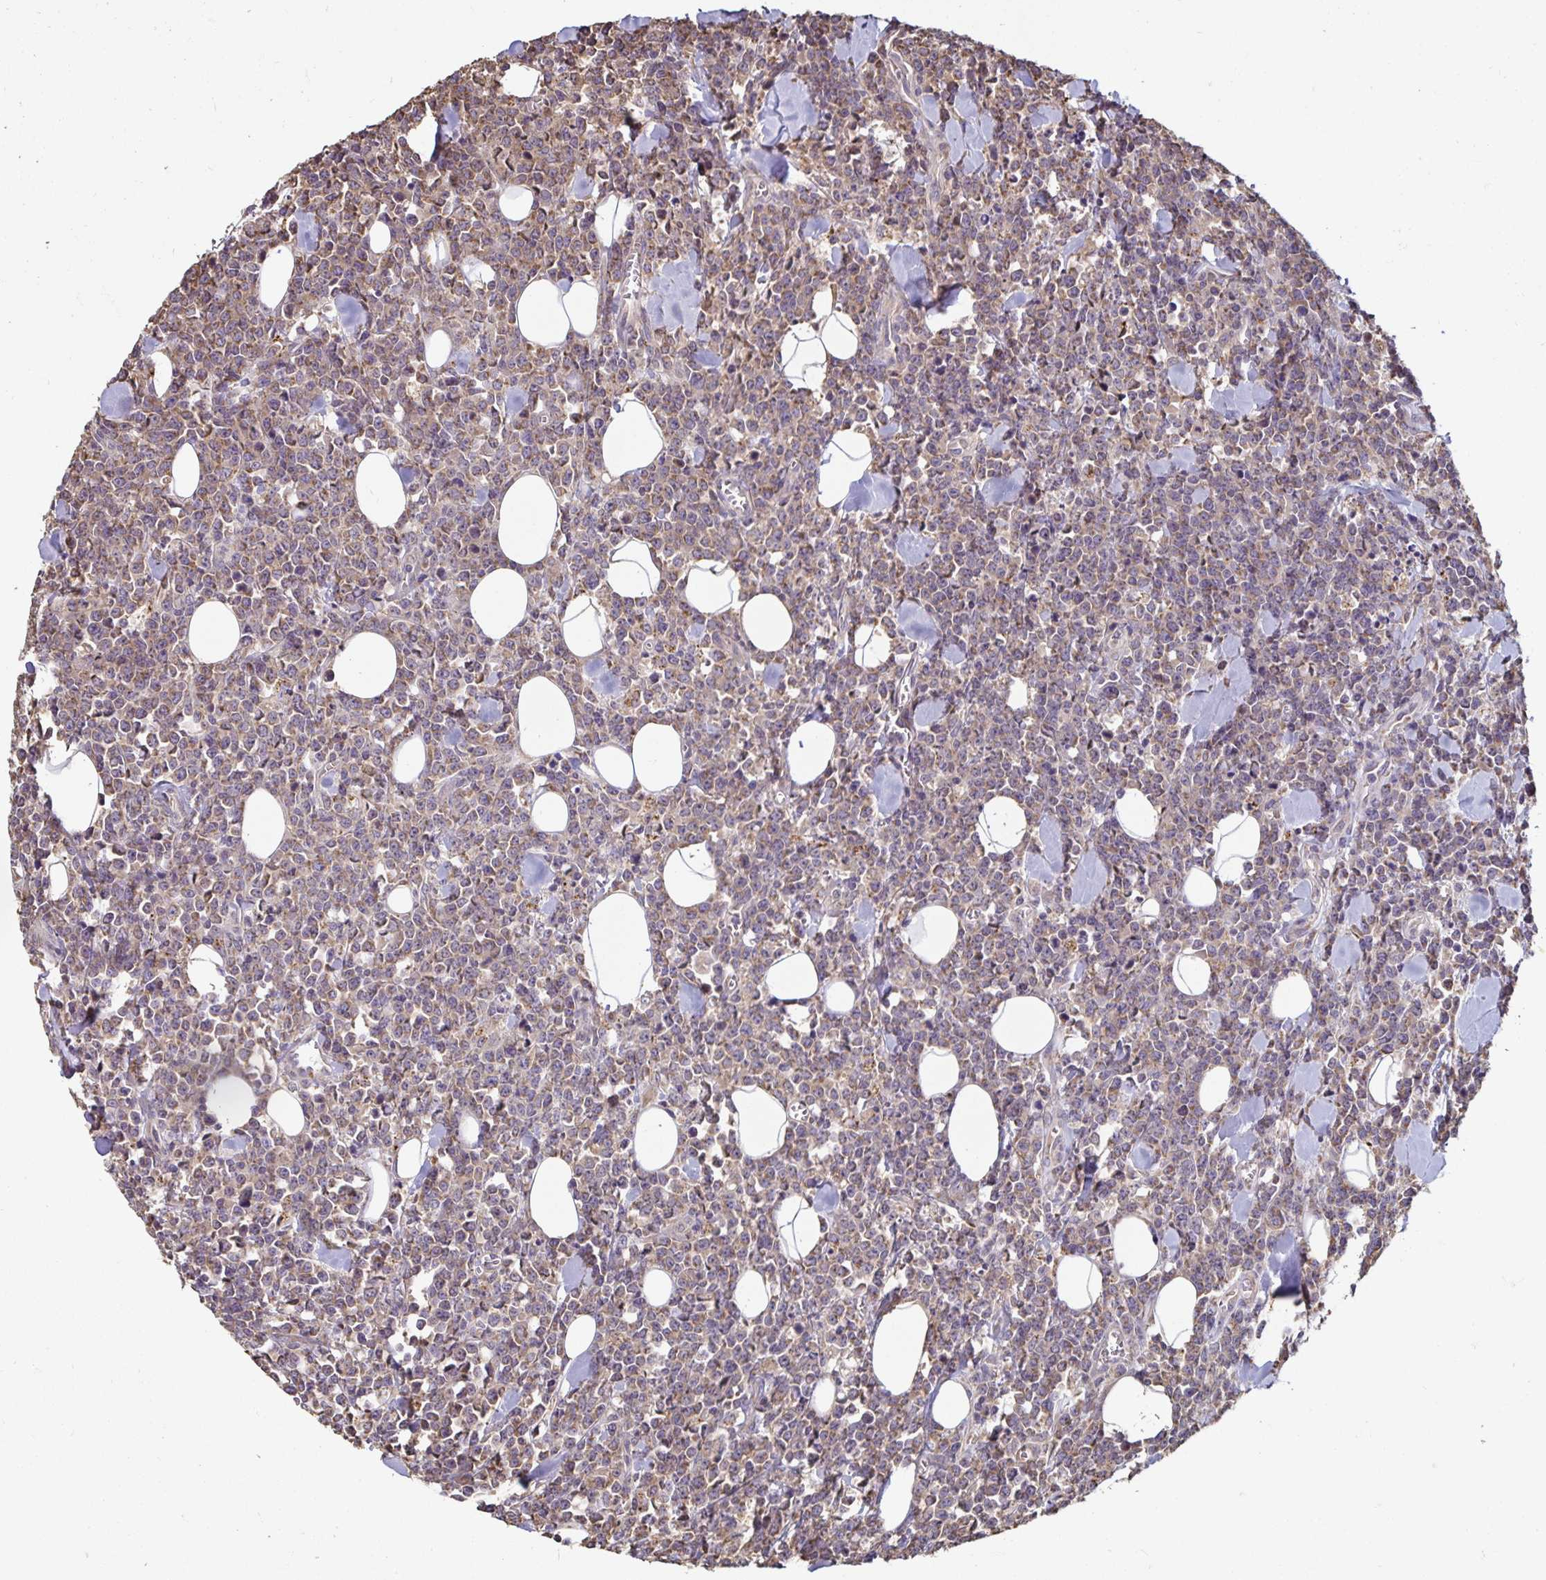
{"staining": {"intensity": "weak", "quantity": "25%-75%", "location": "cytoplasmic/membranous"}, "tissue": "lymphoma", "cell_type": "Tumor cells", "image_type": "cancer", "snomed": [{"axis": "morphology", "description": "Malignant lymphoma, non-Hodgkin's type, High grade"}, {"axis": "topography", "description": "Small intestine"}], "caption": "The image demonstrates immunohistochemical staining of high-grade malignant lymphoma, non-Hodgkin's type. There is weak cytoplasmic/membranous staining is identified in approximately 25%-75% of tumor cells.", "gene": "EMC10", "patient": {"sex": "female", "age": 56}}